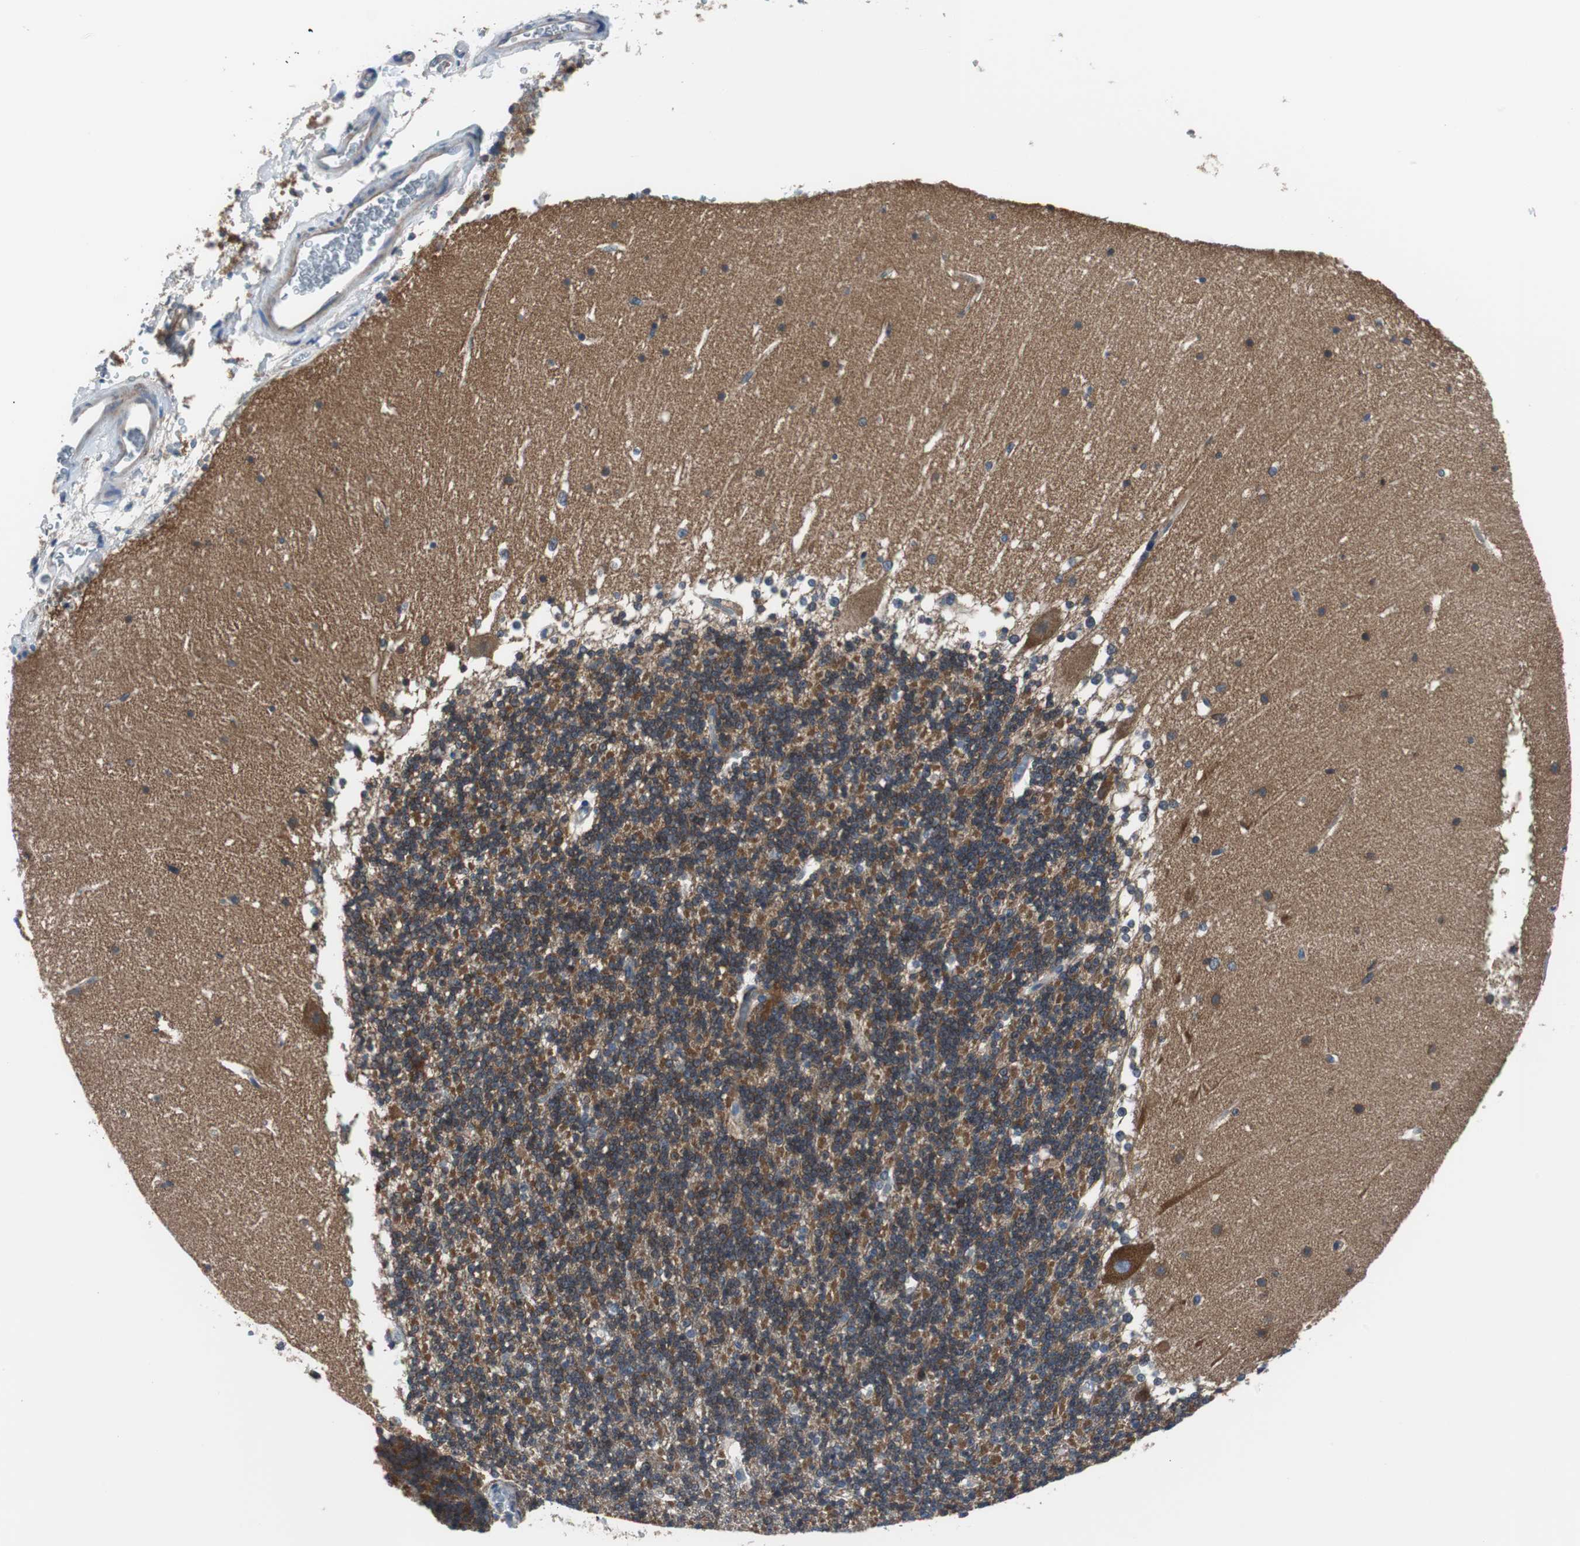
{"staining": {"intensity": "strong", "quantity": ">75%", "location": "cytoplasmic/membranous"}, "tissue": "cerebellum", "cell_type": "Cells in granular layer", "image_type": "normal", "snomed": [{"axis": "morphology", "description": "Normal tissue, NOS"}, {"axis": "topography", "description": "Cerebellum"}], "caption": "Strong cytoplasmic/membranous expression is identified in approximately >75% of cells in granular layer in normal cerebellum.", "gene": "BRAF", "patient": {"sex": "female", "age": 19}}